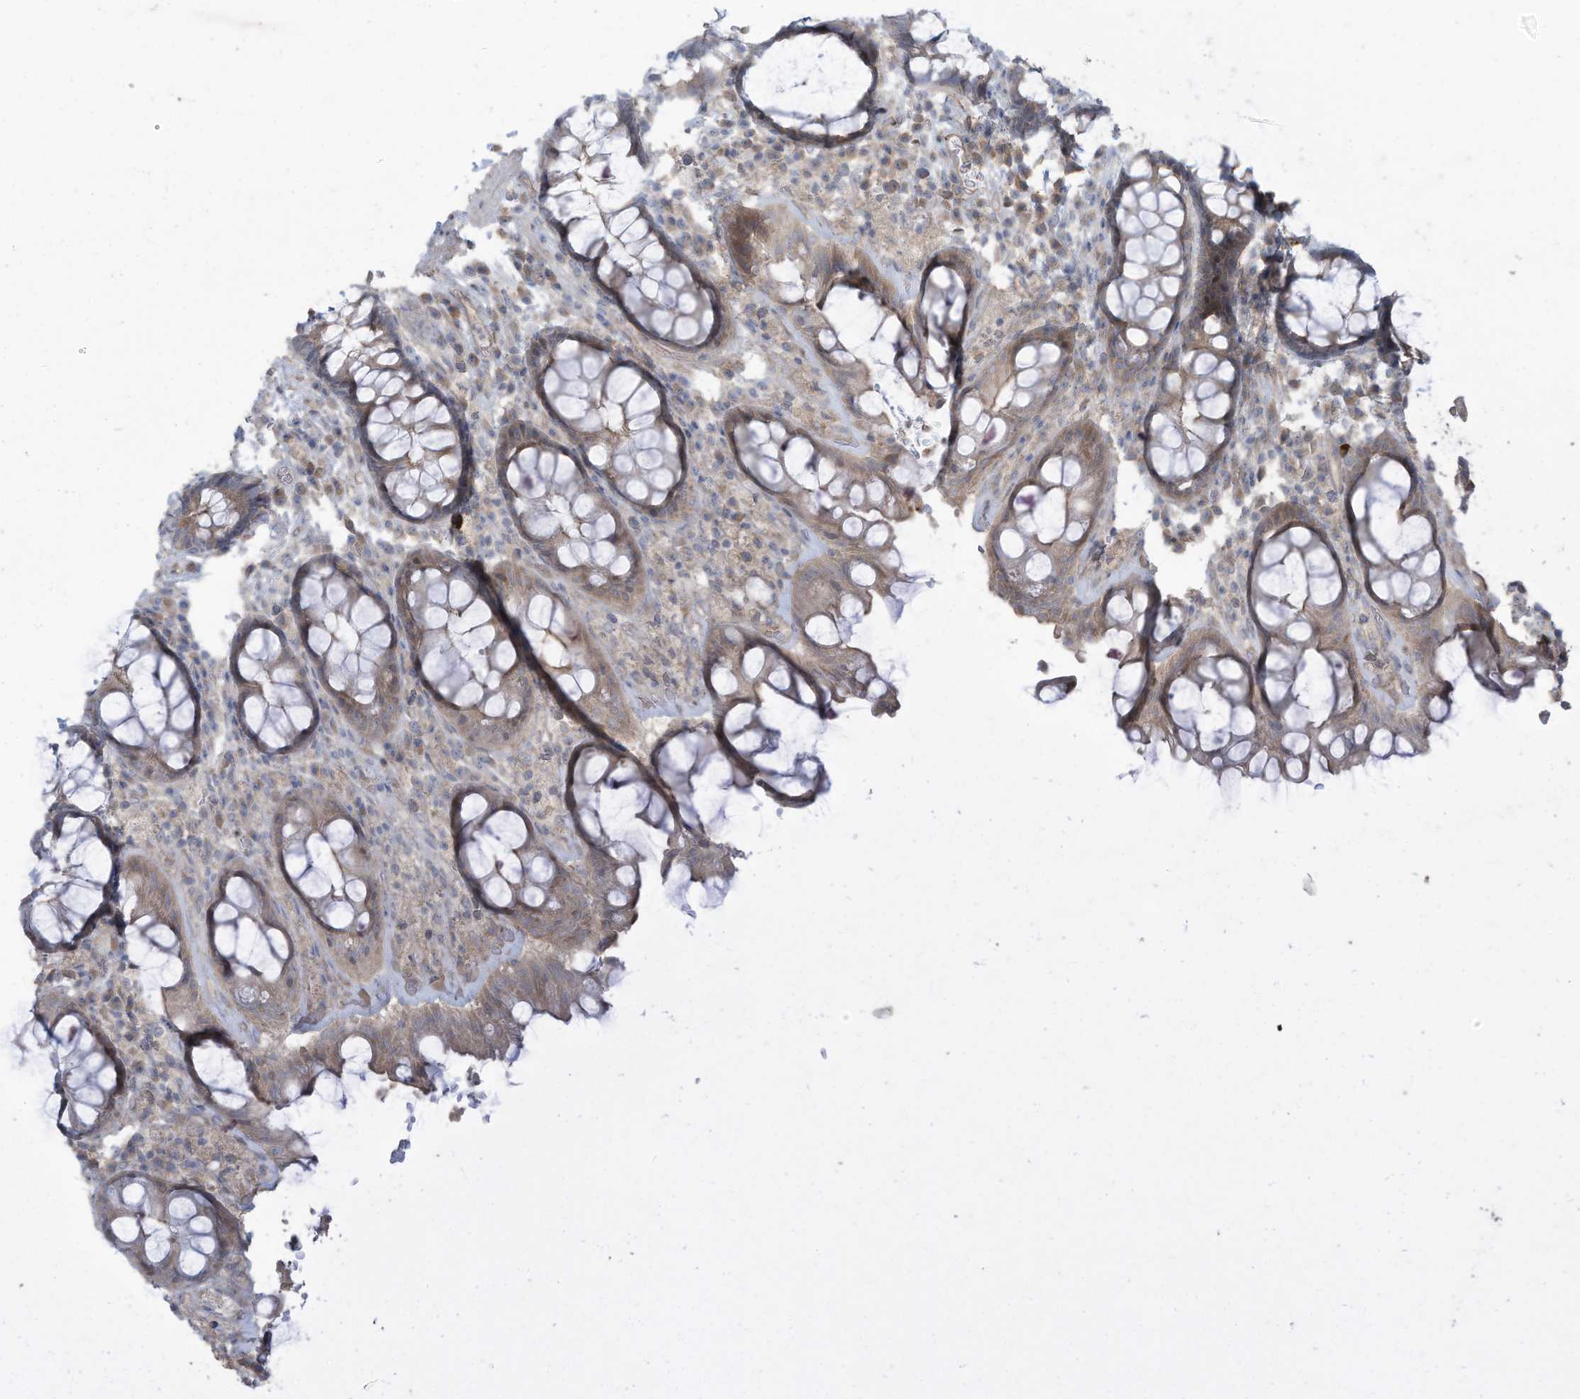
{"staining": {"intensity": "weak", "quantity": "25%-75%", "location": "cytoplasmic/membranous"}, "tissue": "rectum", "cell_type": "Glandular cells", "image_type": "normal", "snomed": [{"axis": "morphology", "description": "Normal tissue, NOS"}, {"axis": "topography", "description": "Rectum"}], "caption": "The immunohistochemical stain labels weak cytoplasmic/membranous positivity in glandular cells of normal rectum. The protein is shown in brown color, while the nuclei are stained blue.", "gene": "MAGIX", "patient": {"sex": "male", "age": 64}}